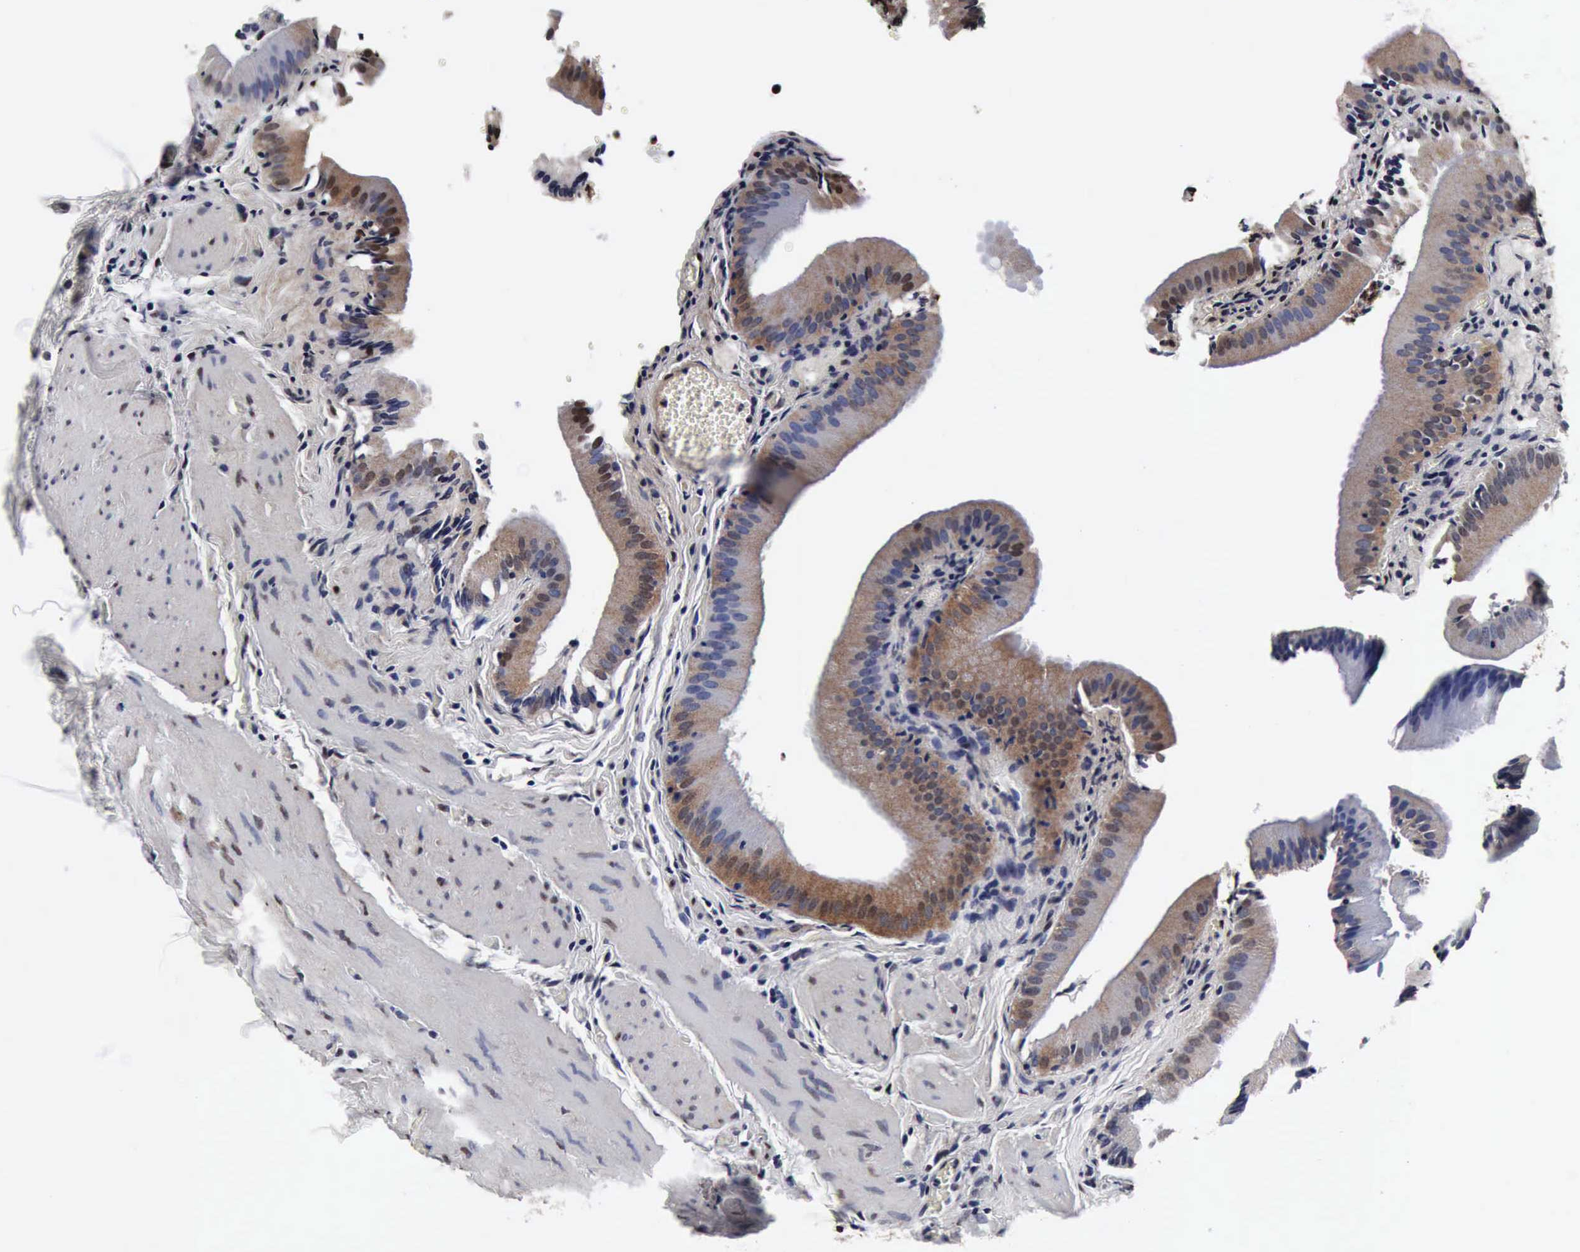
{"staining": {"intensity": "weak", "quantity": ">75%", "location": "cytoplasmic/membranous"}, "tissue": "gallbladder", "cell_type": "Glandular cells", "image_type": "normal", "snomed": [{"axis": "morphology", "description": "Normal tissue, NOS"}, {"axis": "topography", "description": "Gallbladder"}], "caption": "Benign gallbladder displays weak cytoplasmic/membranous expression in about >75% of glandular cells, visualized by immunohistochemistry. (DAB IHC with brightfield microscopy, high magnification).", "gene": "UBC", "patient": {"sex": "female", "age": 24}}